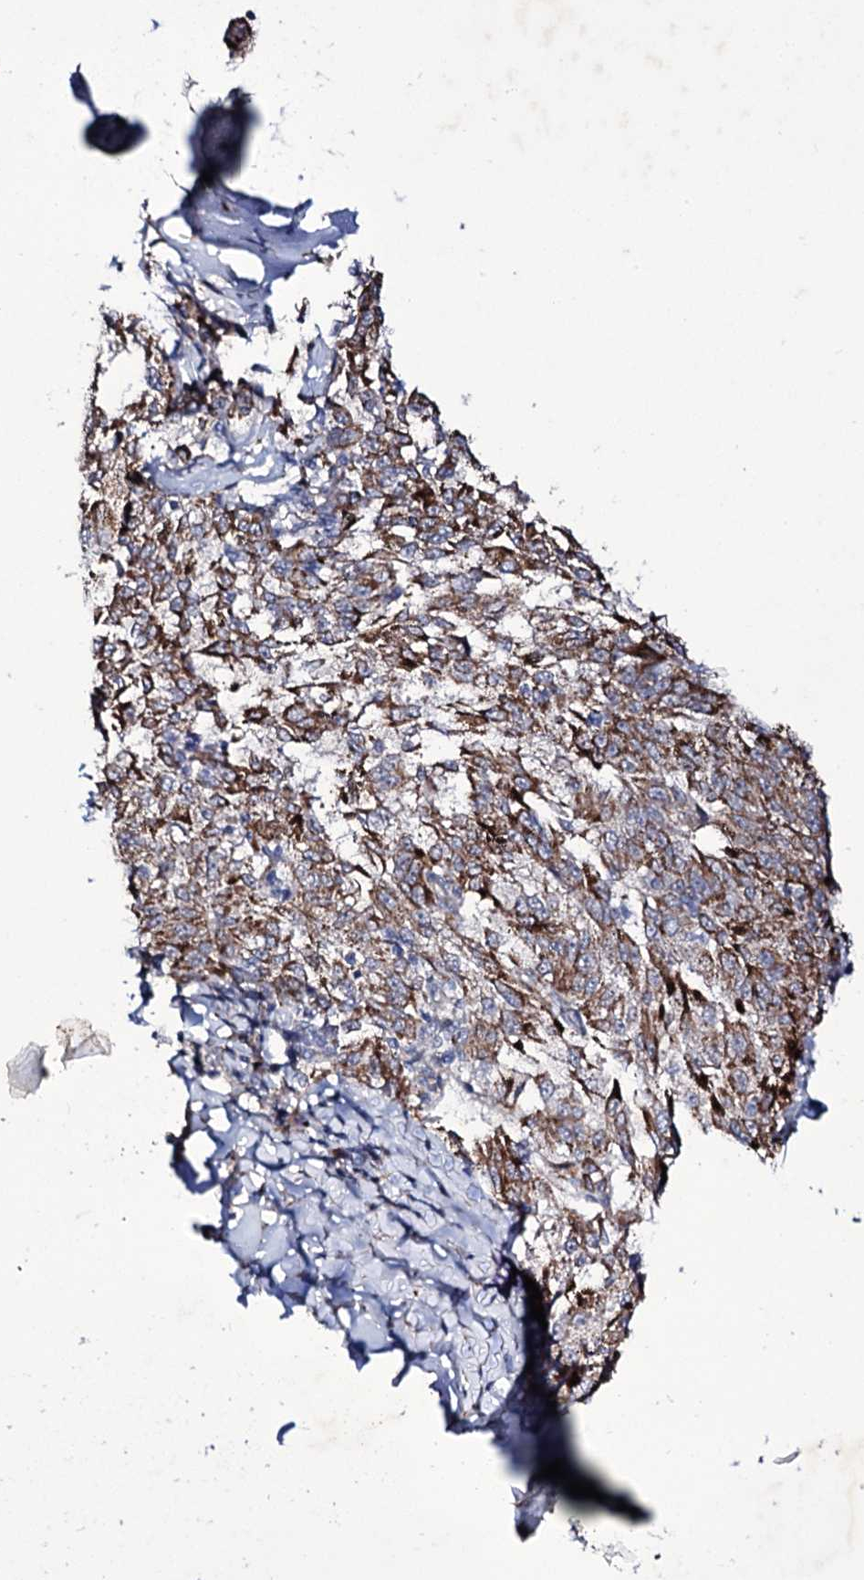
{"staining": {"intensity": "moderate", "quantity": ">75%", "location": "cytoplasmic/membranous"}, "tissue": "melanoma", "cell_type": "Tumor cells", "image_type": "cancer", "snomed": [{"axis": "morphology", "description": "Malignant melanoma, NOS"}, {"axis": "topography", "description": "Skin"}], "caption": "High-power microscopy captured an immunohistochemistry (IHC) photomicrograph of melanoma, revealing moderate cytoplasmic/membranous staining in approximately >75% of tumor cells.", "gene": "TUBGCP5", "patient": {"sex": "female", "age": 72}}